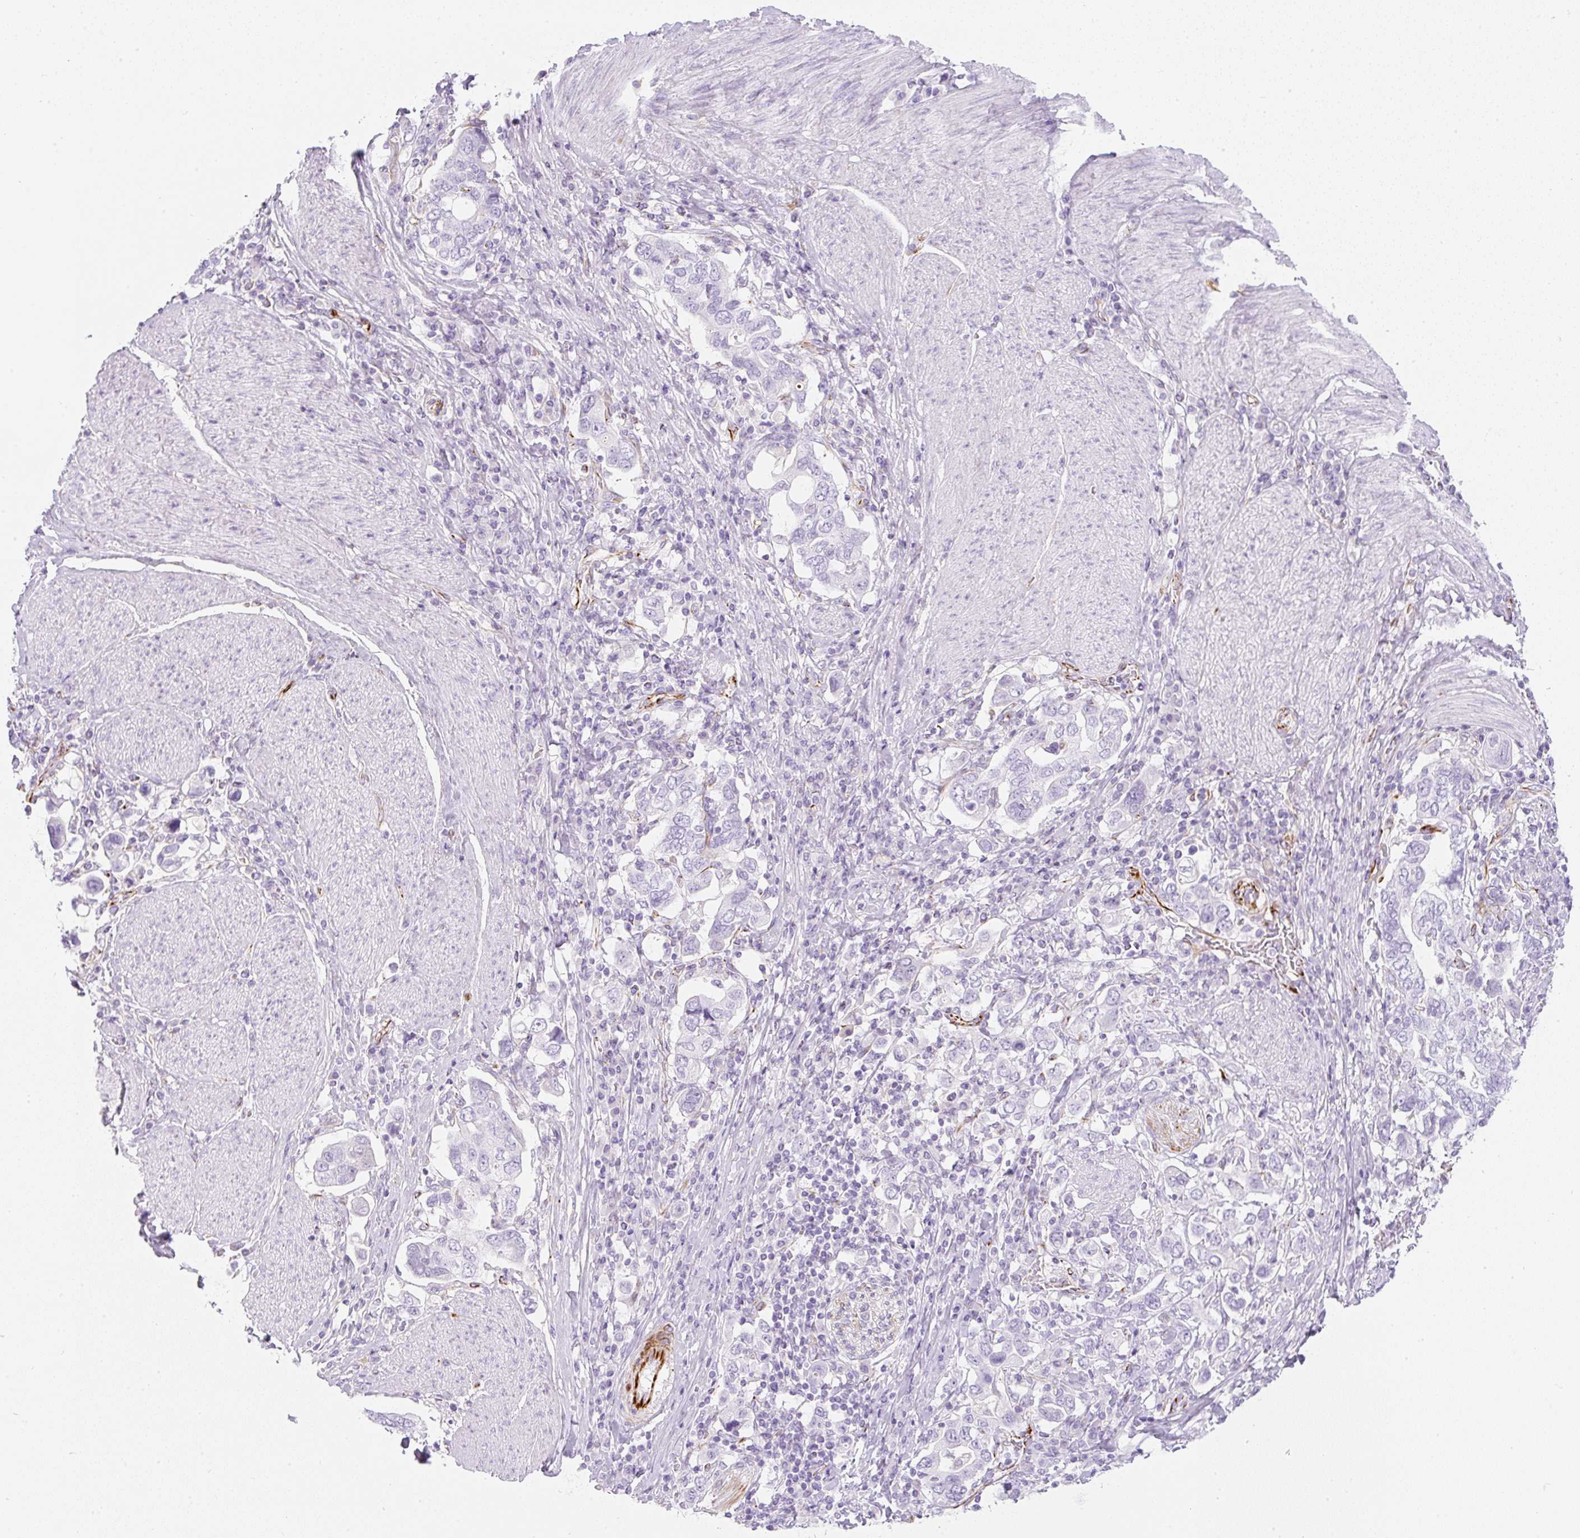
{"staining": {"intensity": "negative", "quantity": "none", "location": "none"}, "tissue": "stomach cancer", "cell_type": "Tumor cells", "image_type": "cancer", "snomed": [{"axis": "morphology", "description": "Adenocarcinoma, NOS"}, {"axis": "topography", "description": "Stomach, upper"}, {"axis": "topography", "description": "Stomach"}], "caption": "The IHC micrograph has no significant expression in tumor cells of stomach cancer tissue.", "gene": "ZNF689", "patient": {"sex": "male", "age": 62}}